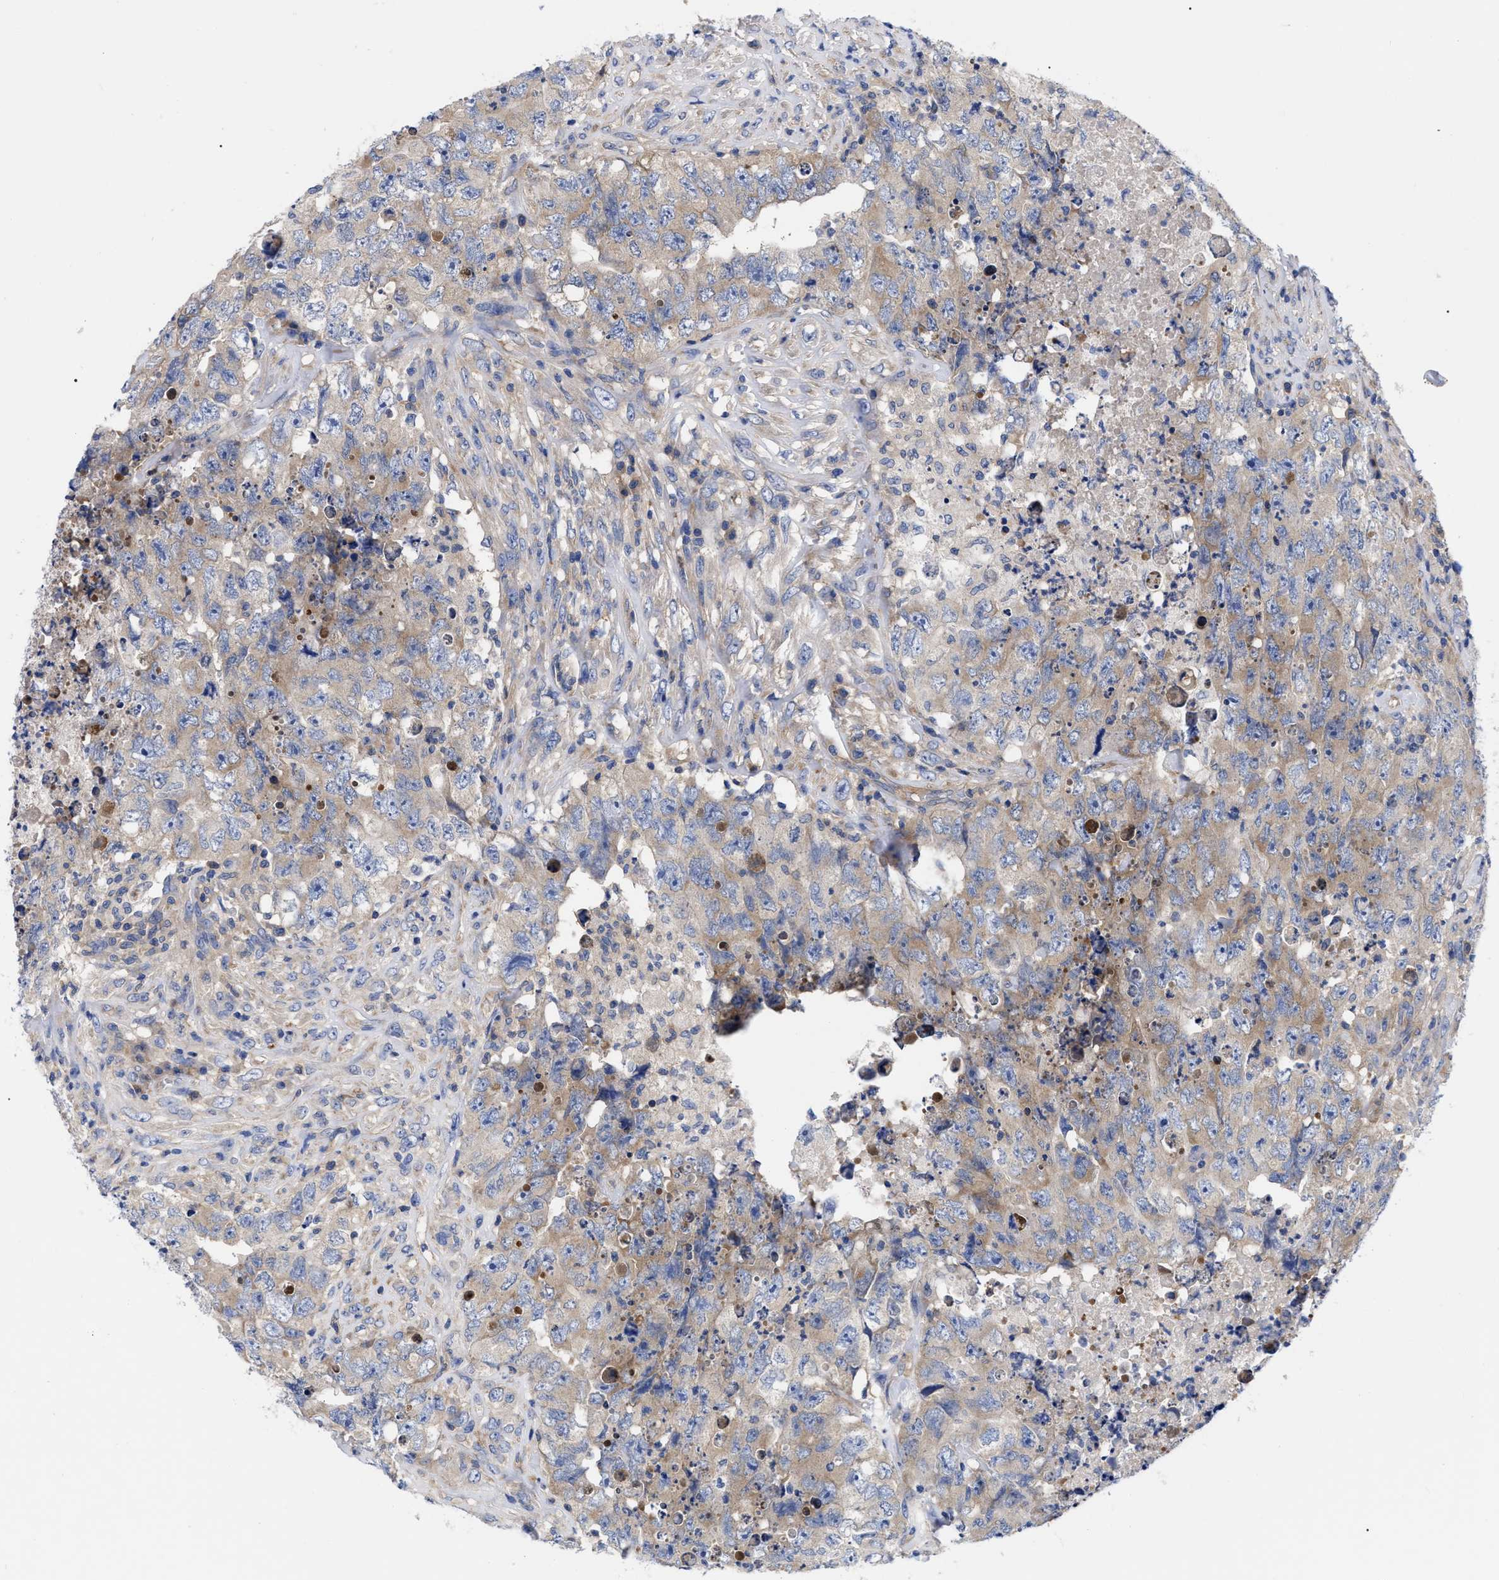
{"staining": {"intensity": "moderate", "quantity": ">75%", "location": "cytoplasmic/membranous"}, "tissue": "testis cancer", "cell_type": "Tumor cells", "image_type": "cancer", "snomed": [{"axis": "morphology", "description": "Carcinoma, Embryonal, NOS"}, {"axis": "topography", "description": "Testis"}], "caption": "Immunohistochemical staining of testis embryonal carcinoma reveals medium levels of moderate cytoplasmic/membranous protein expression in approximately >75% of tumor cells. The staining was performed using DAB (3,3'-diaminobenzidine), with brown indicating positive protein expression. Nuclei are stained blue with hematoxylin.", "gene": "RBKS", "patient": {"sex": "male", "age": 32}}